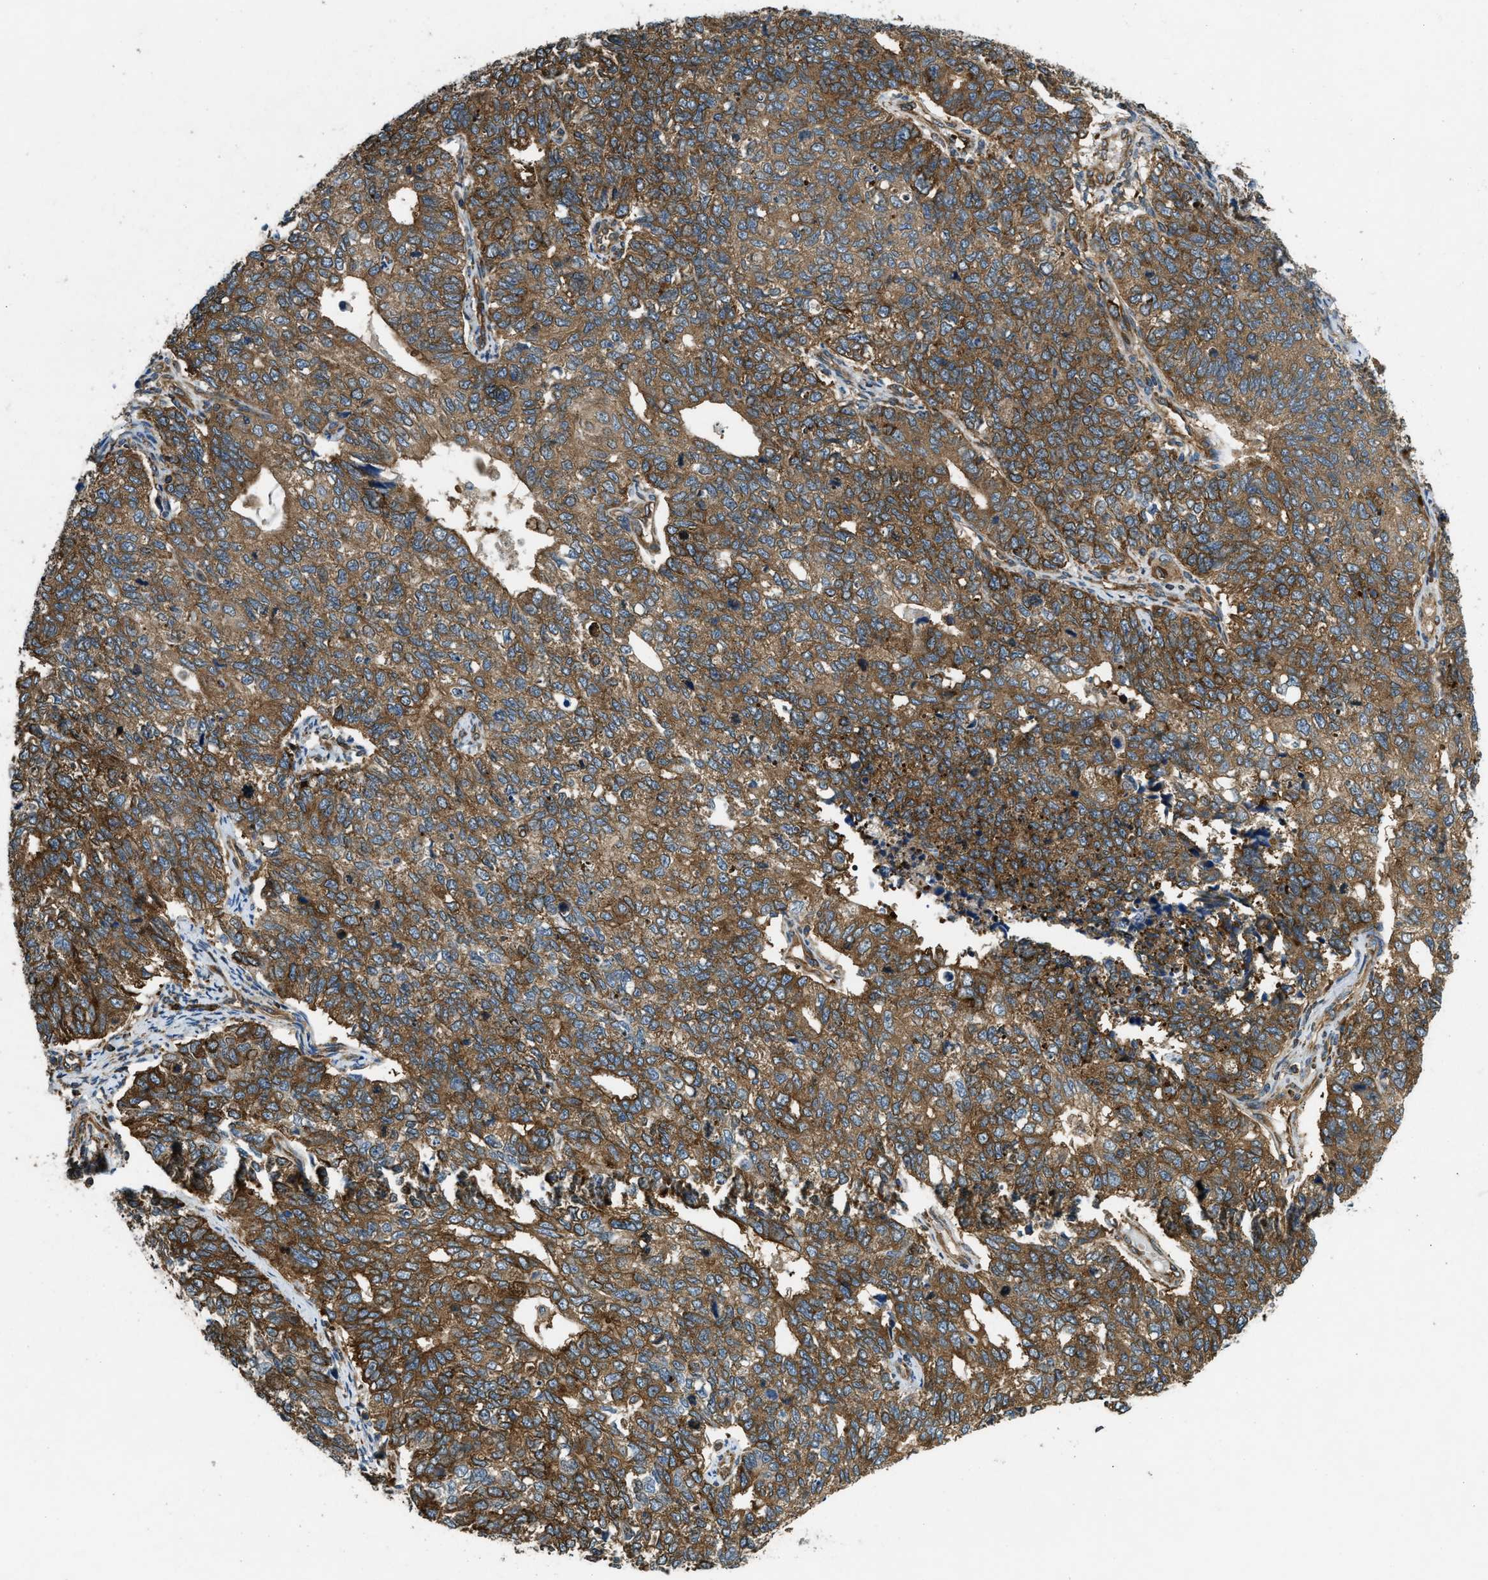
{"staining": {"intensity": "moderate", "quantity": ">75%", "location": "cytoplasmic/membranous"}, "tissue": "cervical cancer", "cell_type": "Tumor cells", "image_type": "cancer", "snomed": [{"axis": "morphology", "description": "Squamous cell carcinoma, NOS"}, {"axis": "topography", "description": "Cervix"}], "caption": "IHC of cervical squamous cell carcinoma shows medium levels of moderate cytoplasmic/membranous staining in approximately >75% of tumor cells.", "gene": "RASGRF2", "patient": {"sex": "female", "age": 63}}